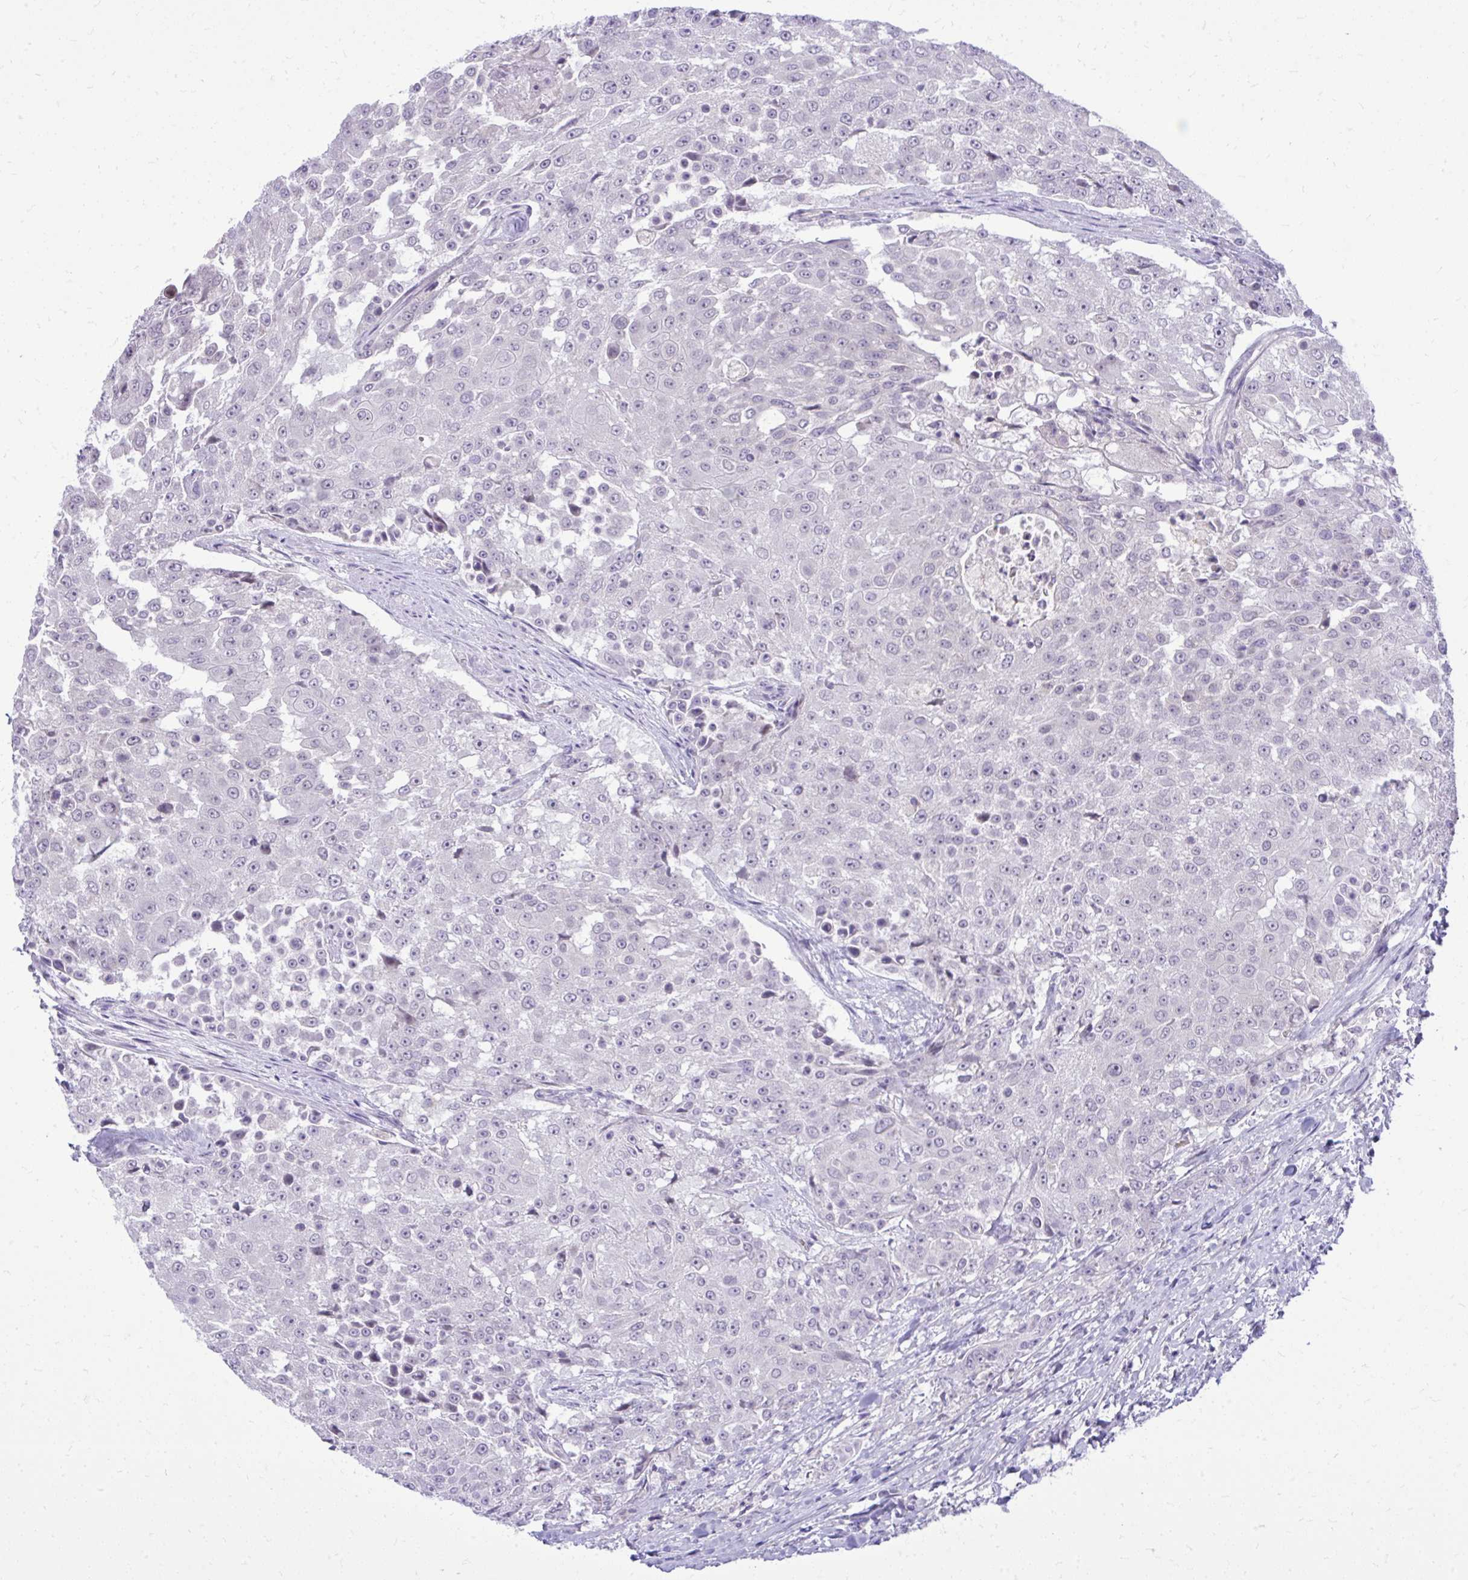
{"staining": {"intensity": "negative", "quantity": "none", "location": "none"}, "tissue": "urothelial cancer", "cell_type": "Tumor cells", "image_type": "cancer", "snomed": [{"axis": "morphology", "description": "Urothelial carcinoma, High grade"}, {"axis": "topography", "description": "Urinary bladder"}], "caption": "High-grade urothelial carcinoma stained for a protein using immunohistochemistry (IHC) demonstrates no positivity tumor cells.", "gene": "DPY19L1", "patient": {"sex": "female", "age": 63}}